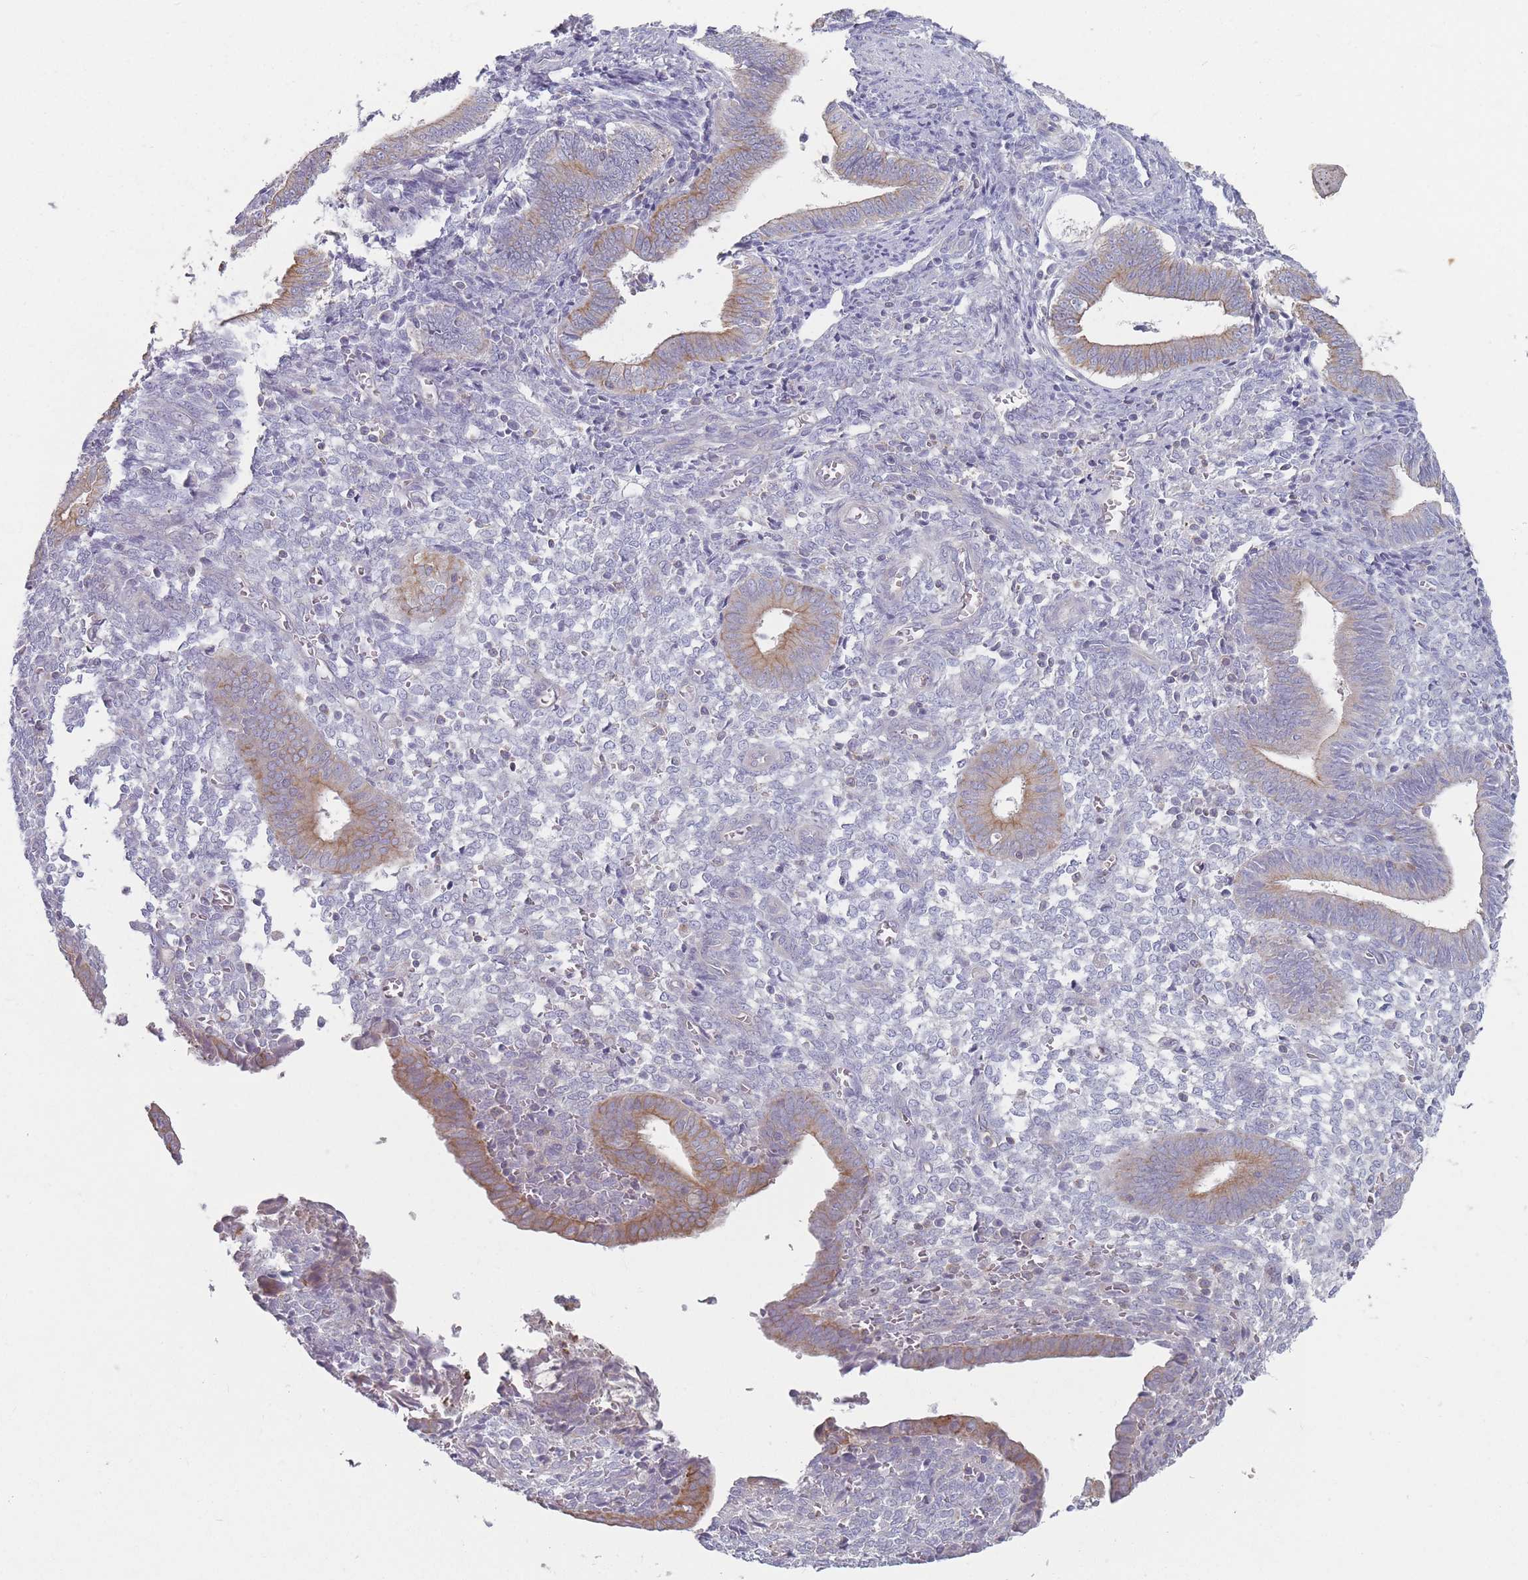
{"staining": {"intensity": "negative", "quantity": "none", "location": "none"}, "tissue": "endometrium", "cell_type": "Cells in endometrial stroma", "image_type": "normal", "snomed": [{"axis": "morphology", "description": "Normal tissue, NOS"}, {"axis": "topography", "description": "Other"}, {"axis": "topography", "description": "Endometrium"}], "caption": "A high-resolution photomicrograph shows immunohistochemistry staining of normal endometrium, which reveals no significant staining in cells in endometrial stroma.", "gene": "HSBP1L1", "patient": {"sex": "female", "age": 44}}